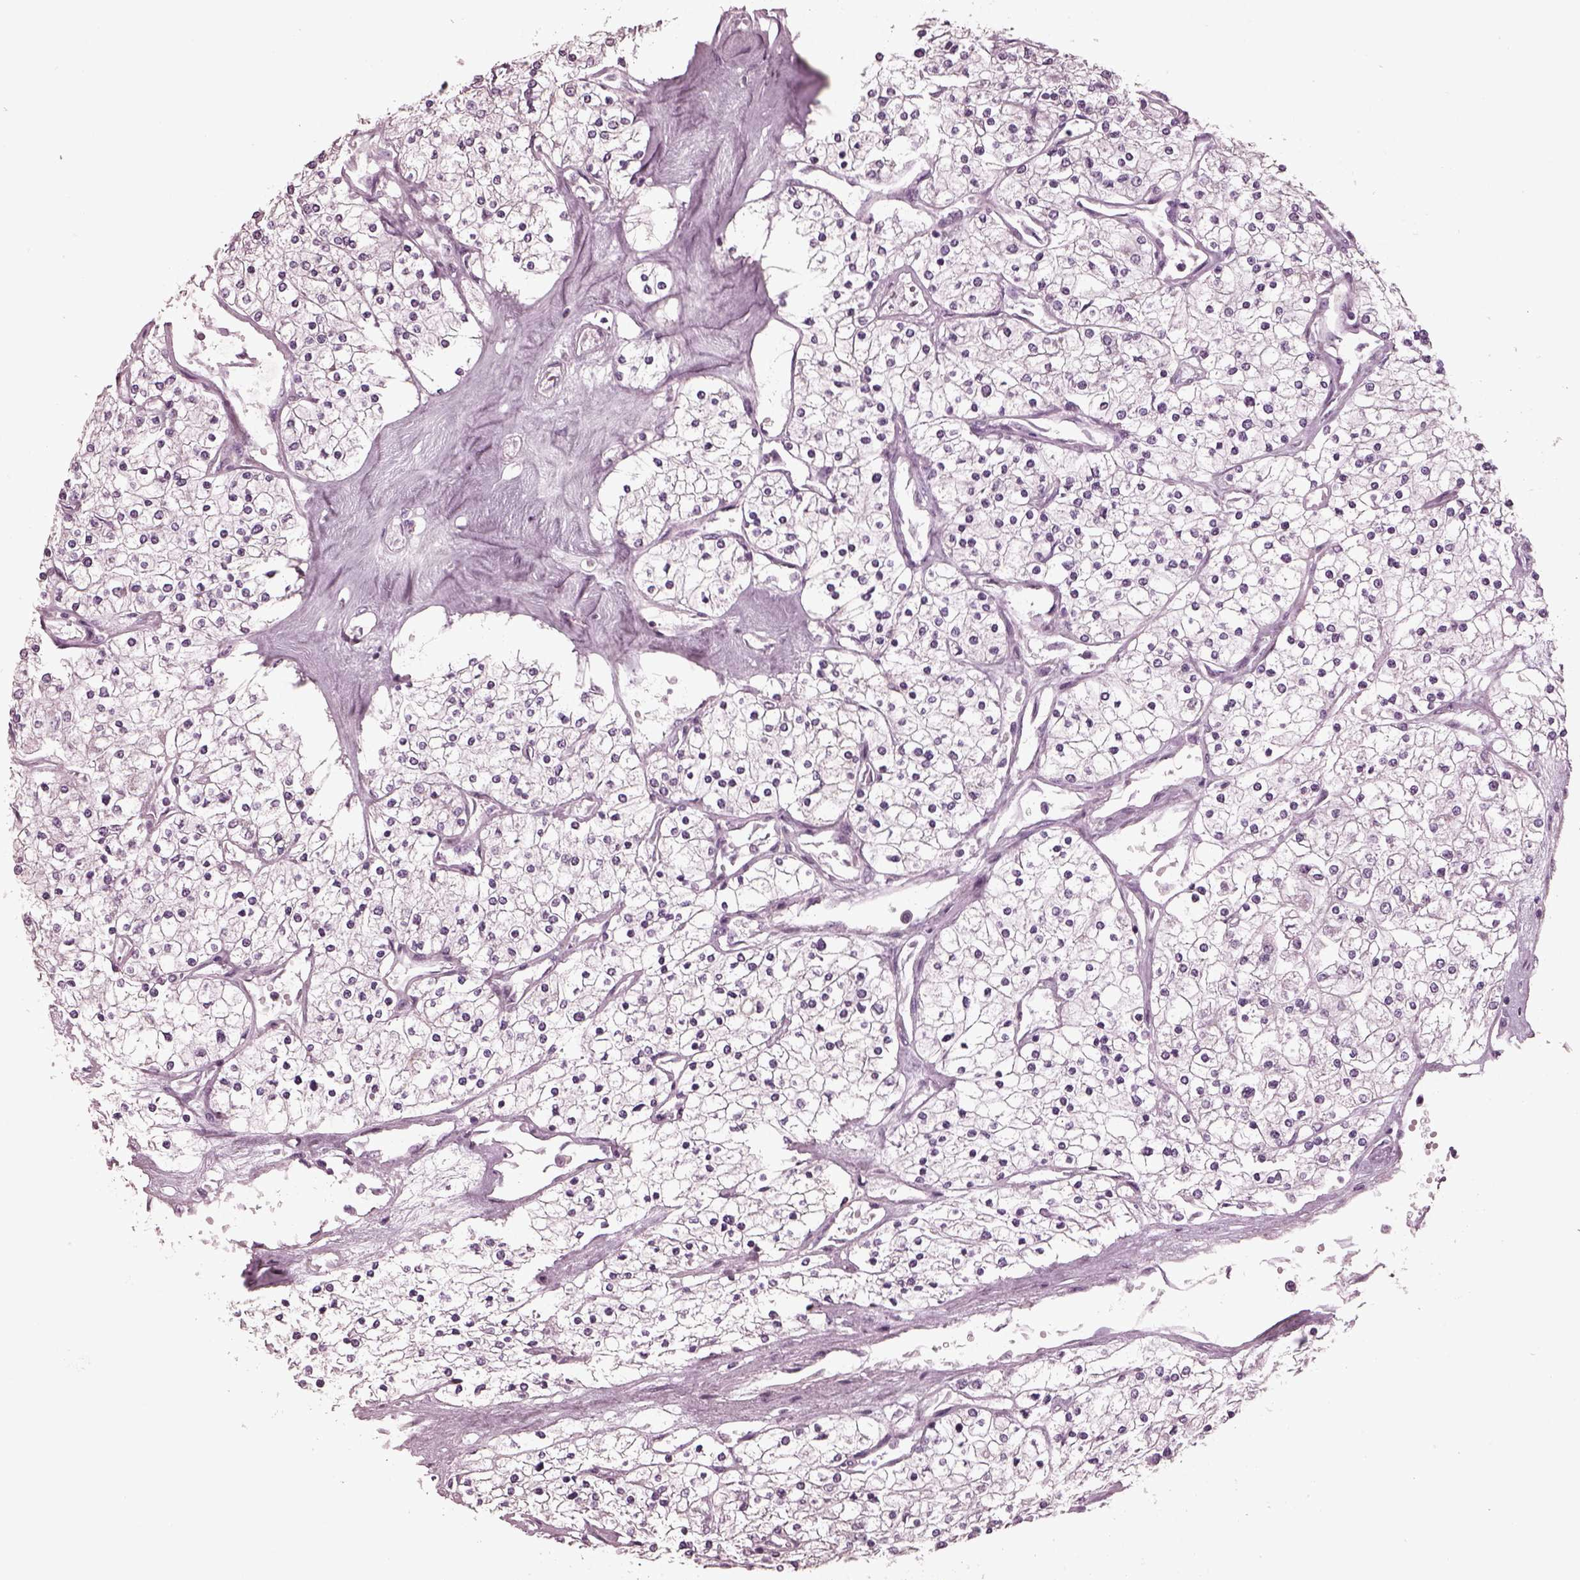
{"staining": {"intensity": "negative", "quantity": "none", "location": "none"}, "tissue": "renal cancer", "cell_type": "Tumor cells", "image_type": "cancer", "snomed": [{"axis": "morphology", "description": "Adenocarcinoma, NOS"}, {"axis": "topography", "description": "Kidney"}], "caption": "The micrograph displays no staining of tumor cells in renal cancer (adenocarcinoma).", "gene": "RCVRN", "patient": {"sex": "male", "age": 80}}